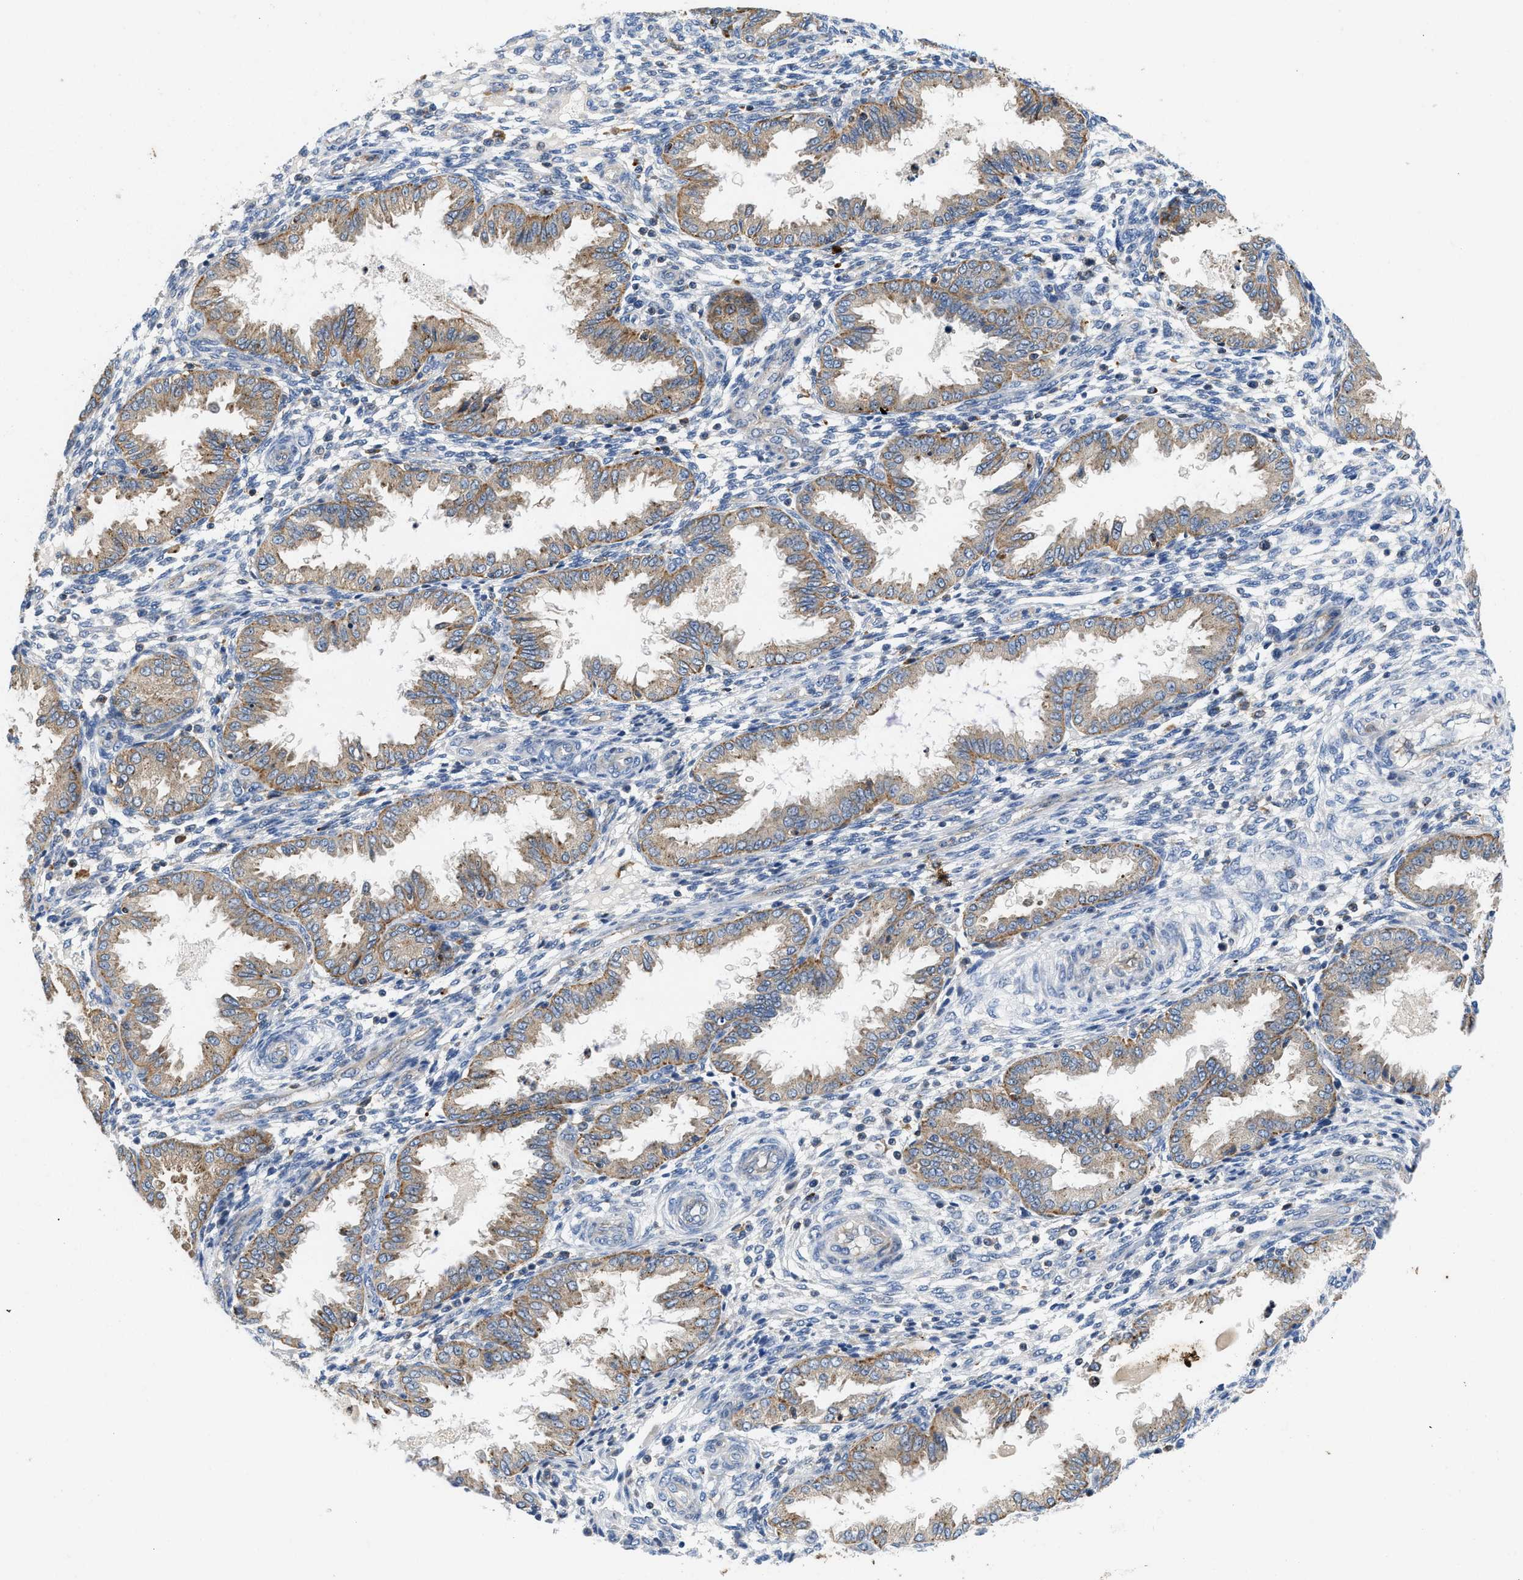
{"staining": {"intensity": "negative", "quantity": "none", "location": "none"}, "tissue": "endometrium", "cell_type": "Cells in endometrial stroma", "image_type": "normal", "snomed": [{"axis": "morphology", "description": "Normal tissue, NOS"}, {"axis": "topography", "description": "Endometrium"}], "caption": "DAB immunohistochemical staining of unremarkable endometrium demonstrates no significant positivity in cells in endometrial stroma. The staining is performed using DAB brown chromogen with nuclei counter-stained in using hematoxylin.", "gene": "ENPP4", "patient": {"sex": "female", "age": 33}}